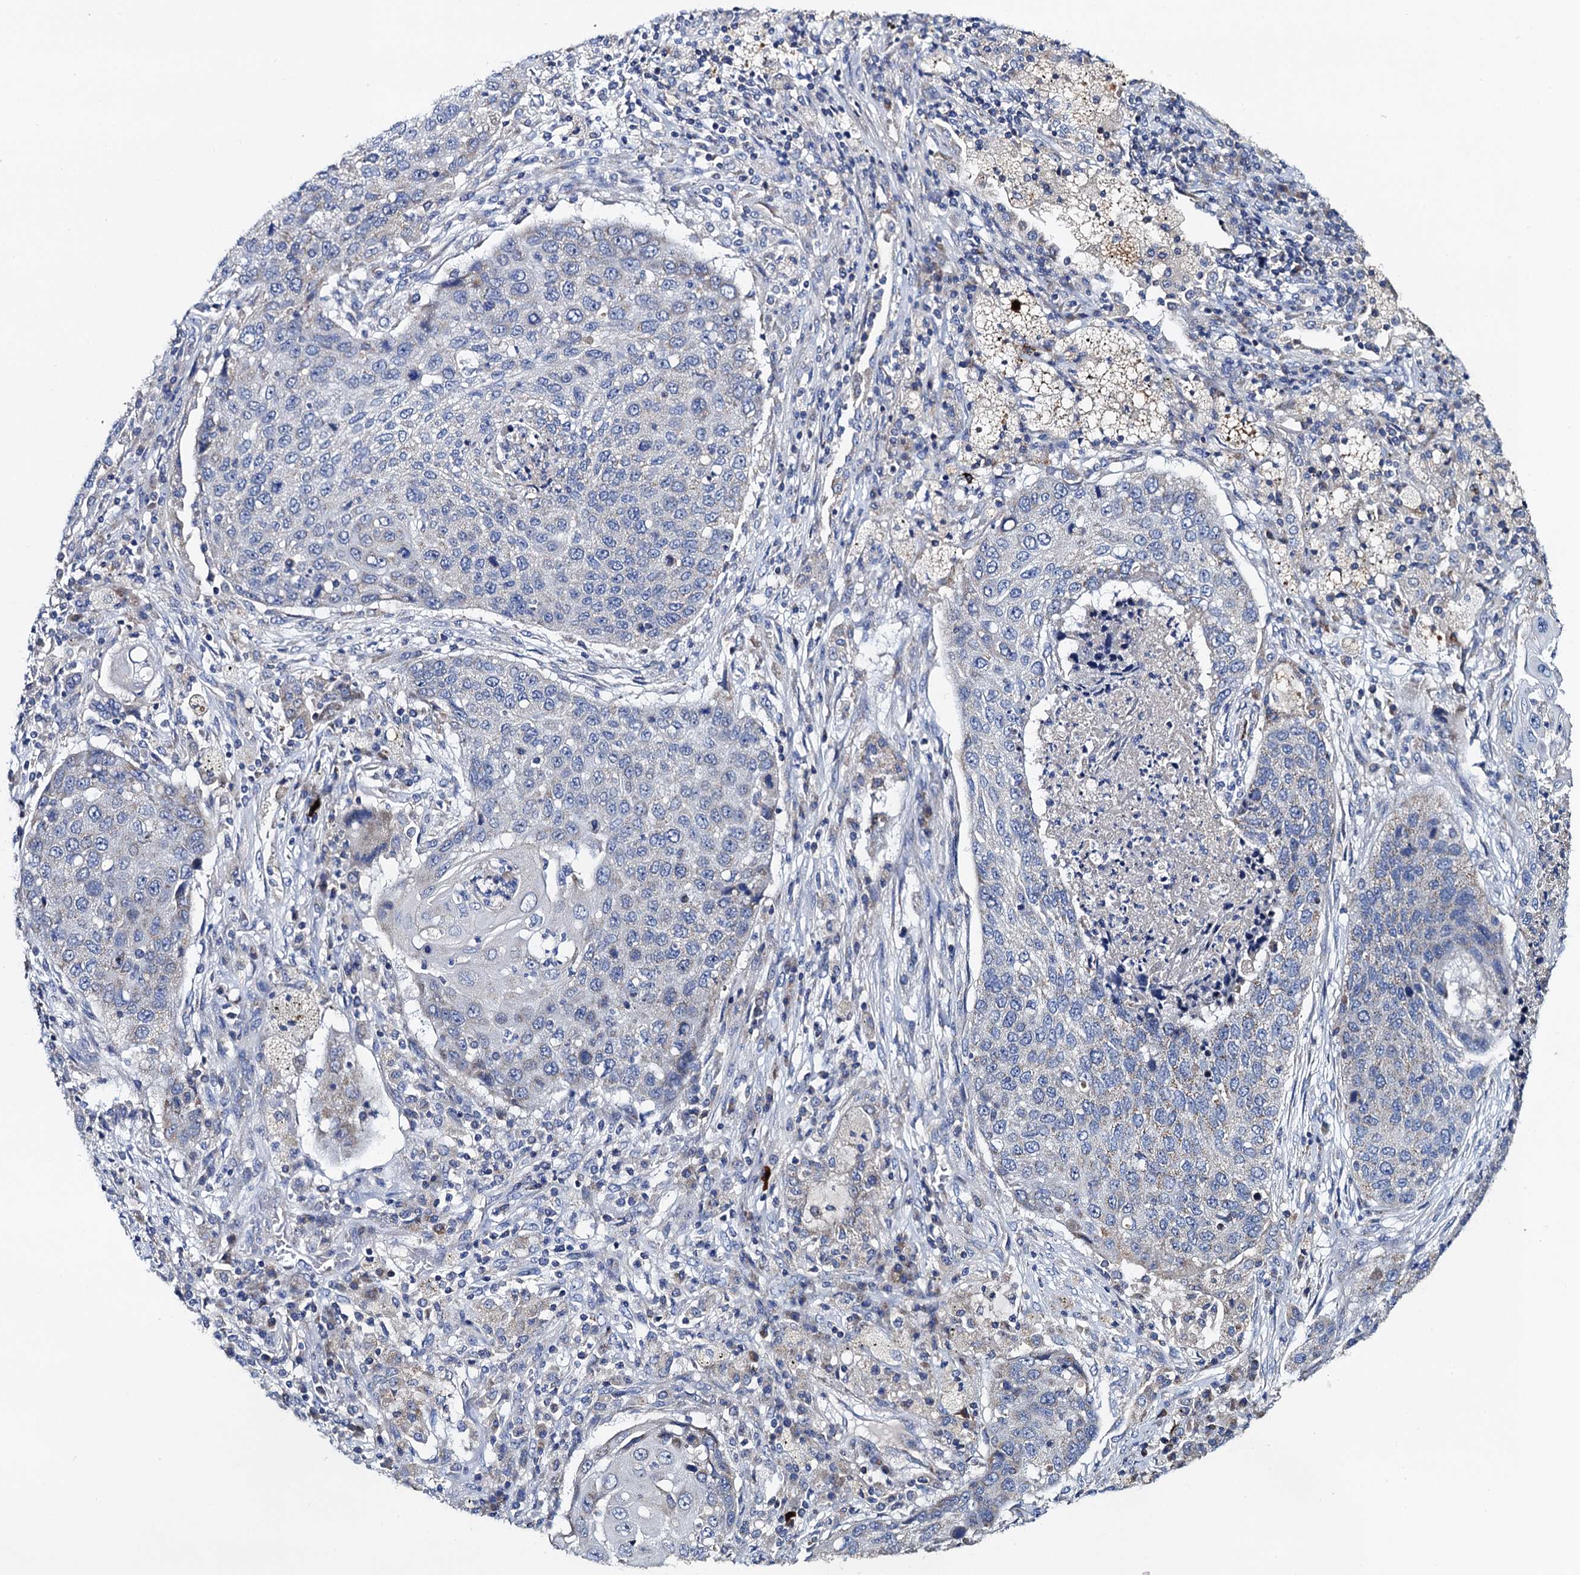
{"staining": {"intensity": "negative", "quantity": "none", "location": "none"}, "tissue": "lung cancer", "cell_type": "Tumor cells", "image_type": "cancer", "snomed": [{"axis": "morphology", "description": "Squamous cell carcinoma, NOS"}, {"axis": "topography", "description": "Lung"}], "caption": "Photomicrograph shows no protein expression in tumor cells of squamous cell carcinoma (lung) tissue.", "gene": "MRPL48", "patient": {"sex": "female", "age": 63}}